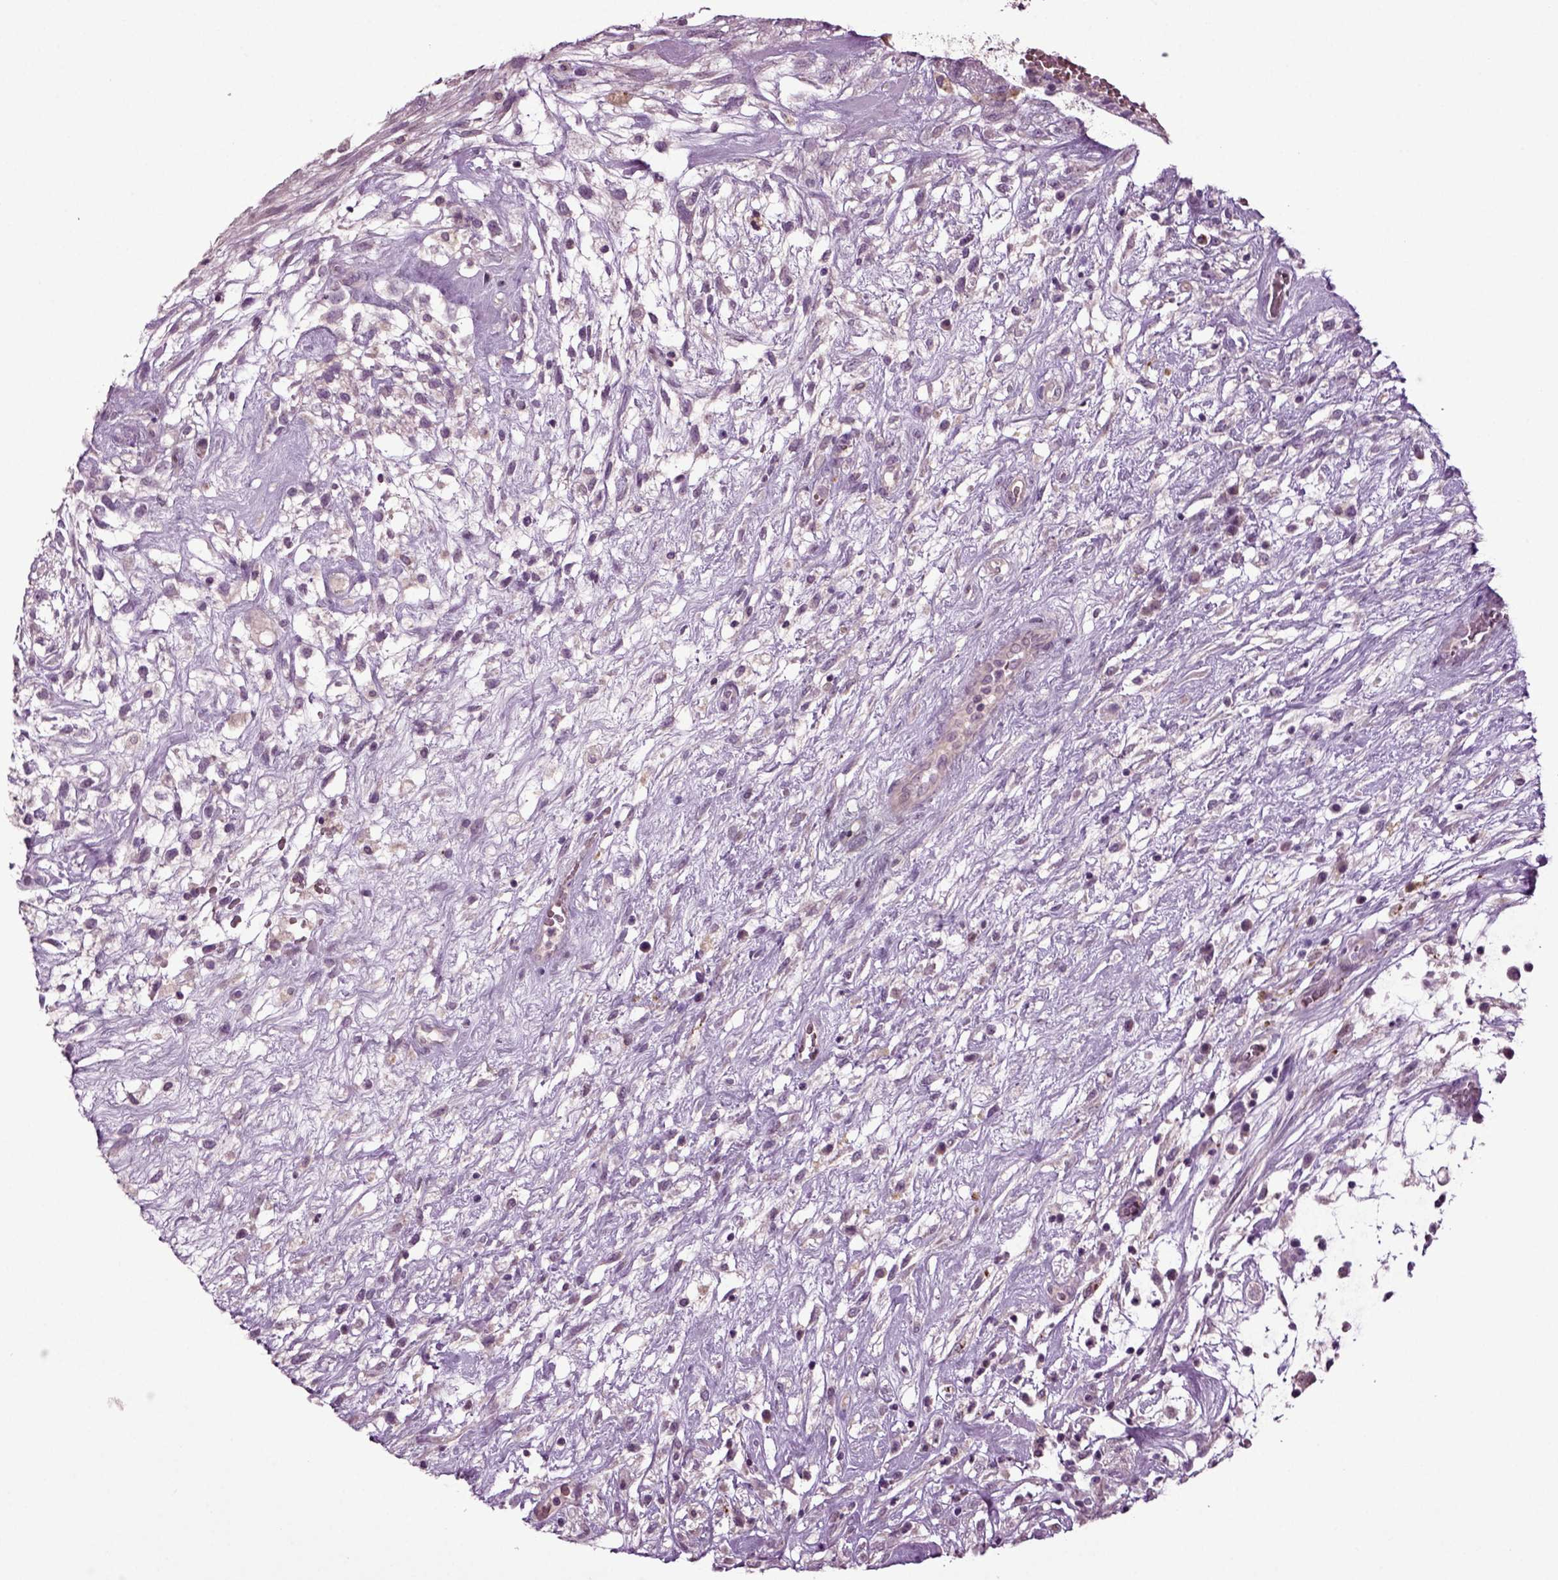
{"staining": {"intensity": "negative", "quantity": "none", "location": "none"}, "tissue": "testis cancer", "cell_type": "Tumor cells", "image_type": "cancer", "snomed": [{"axis": "morphology", "description": "Normal tissue, NOS"}, {"axis": "morphology", "description": "Carcinoma, Embryonal, NOS"}, {"axis": "topography", "description": "Testis"}], "caption": "High power microscopy histopathology image of an immunohistochemistry (IHC) histopathology image of embryonal carcinoma (testis), revealing no significant expression in tumor cells.", "gene": "SLC17A6", "patient": {"sex": "male", "age": 32}}